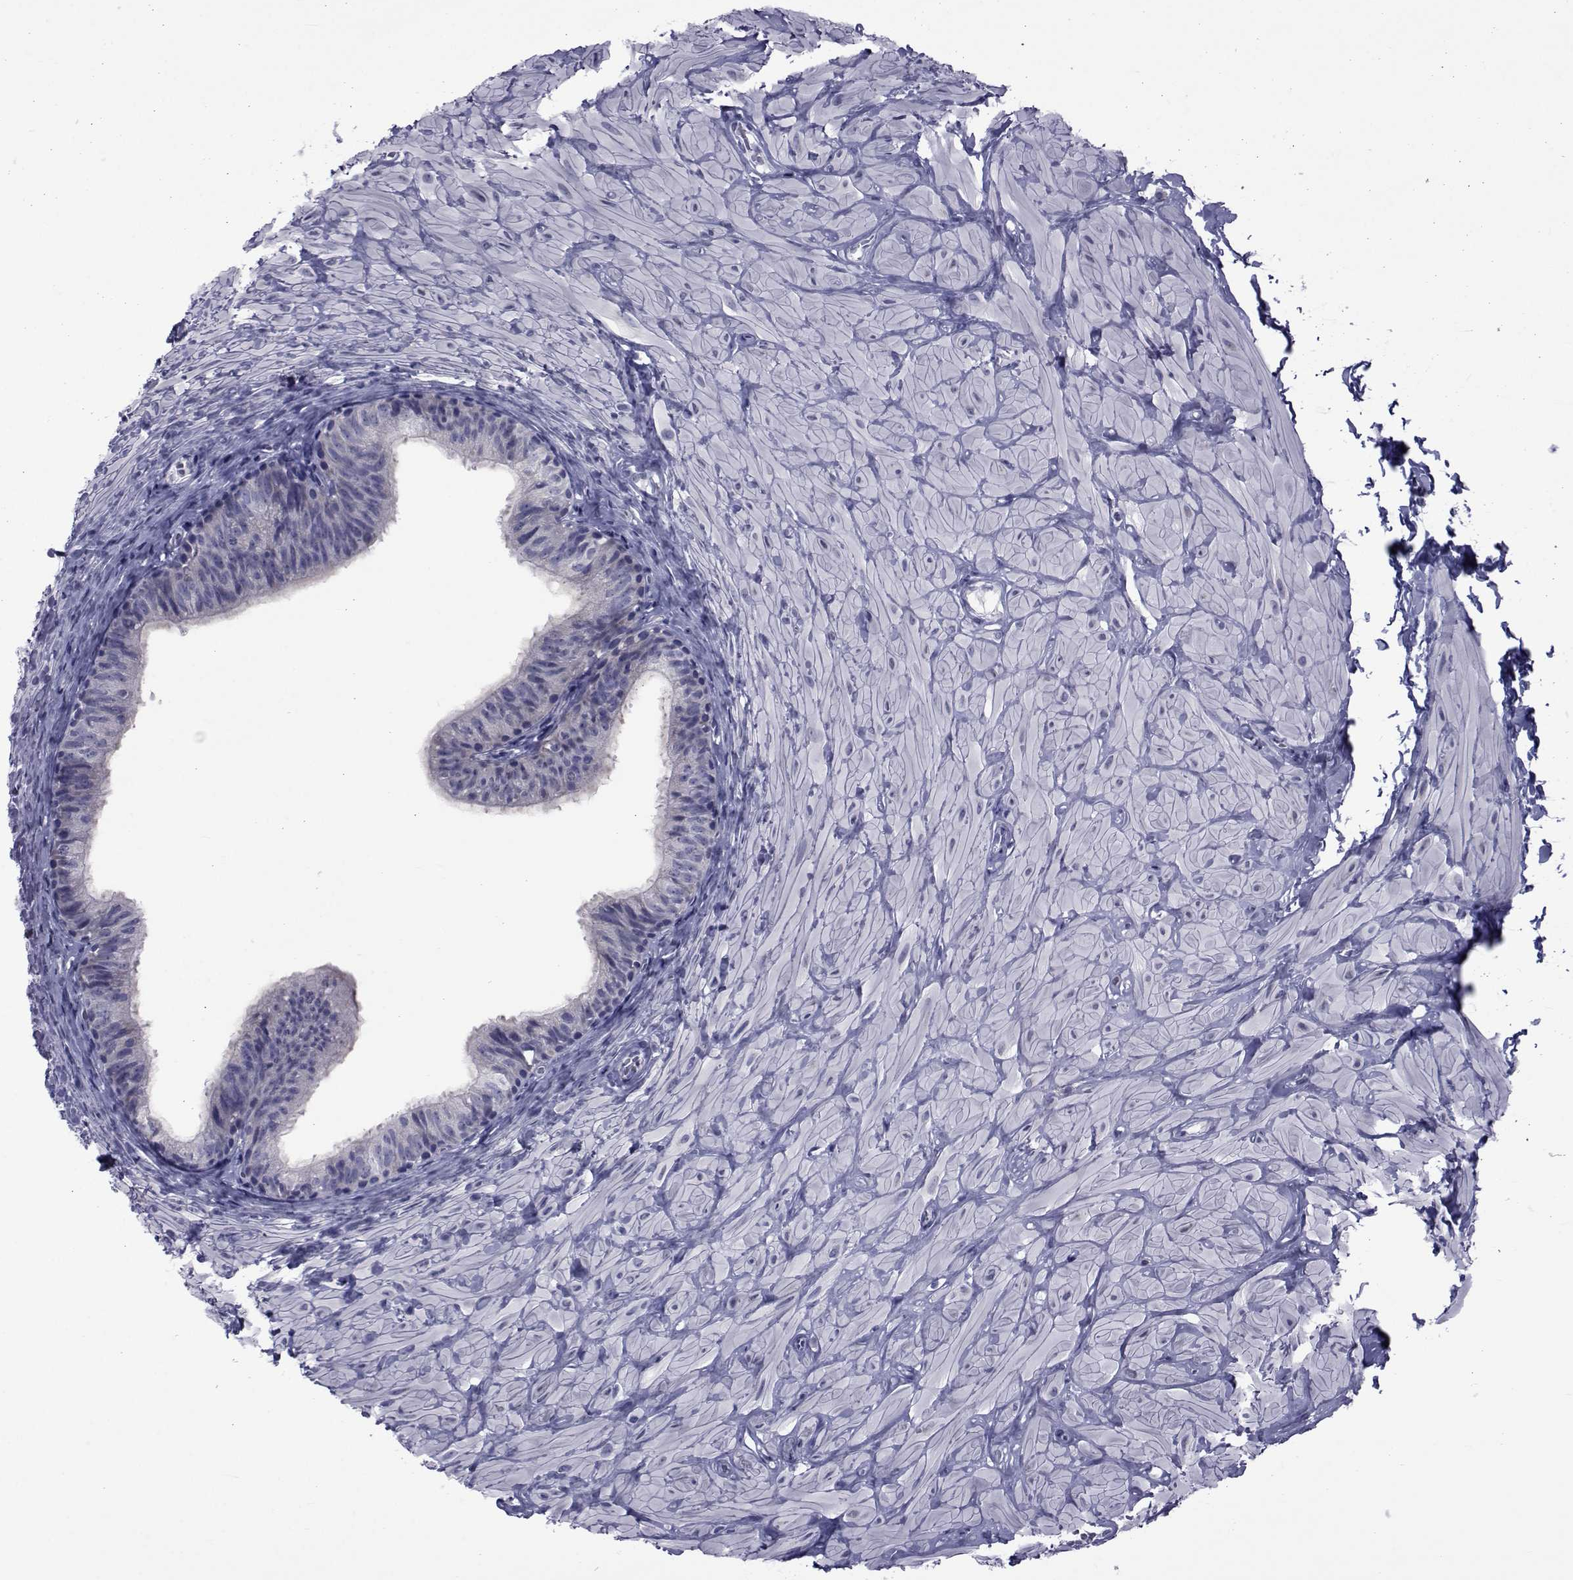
{"staining": {"intensity": "negative", "quantity": "none", "location": "none"}, "tissue": "epididymis", "cell_type": "Glandular cells", "image_type": "normal", "snomed": [{"axis": "morphology", "description": "Normal tissue, NOS"}, {"axis": "topography", "description": "Epididymis"}, {"axis": "topography", "description": "Vas deferens"}], "caption": "DAB (3,3'-diaminobenzidine) immunohistochemical staining of normal epididymis reveals no significant expression in glandular cells.", "gene": "GKAP1", "patient": {"sex": "male", "age": 23}}